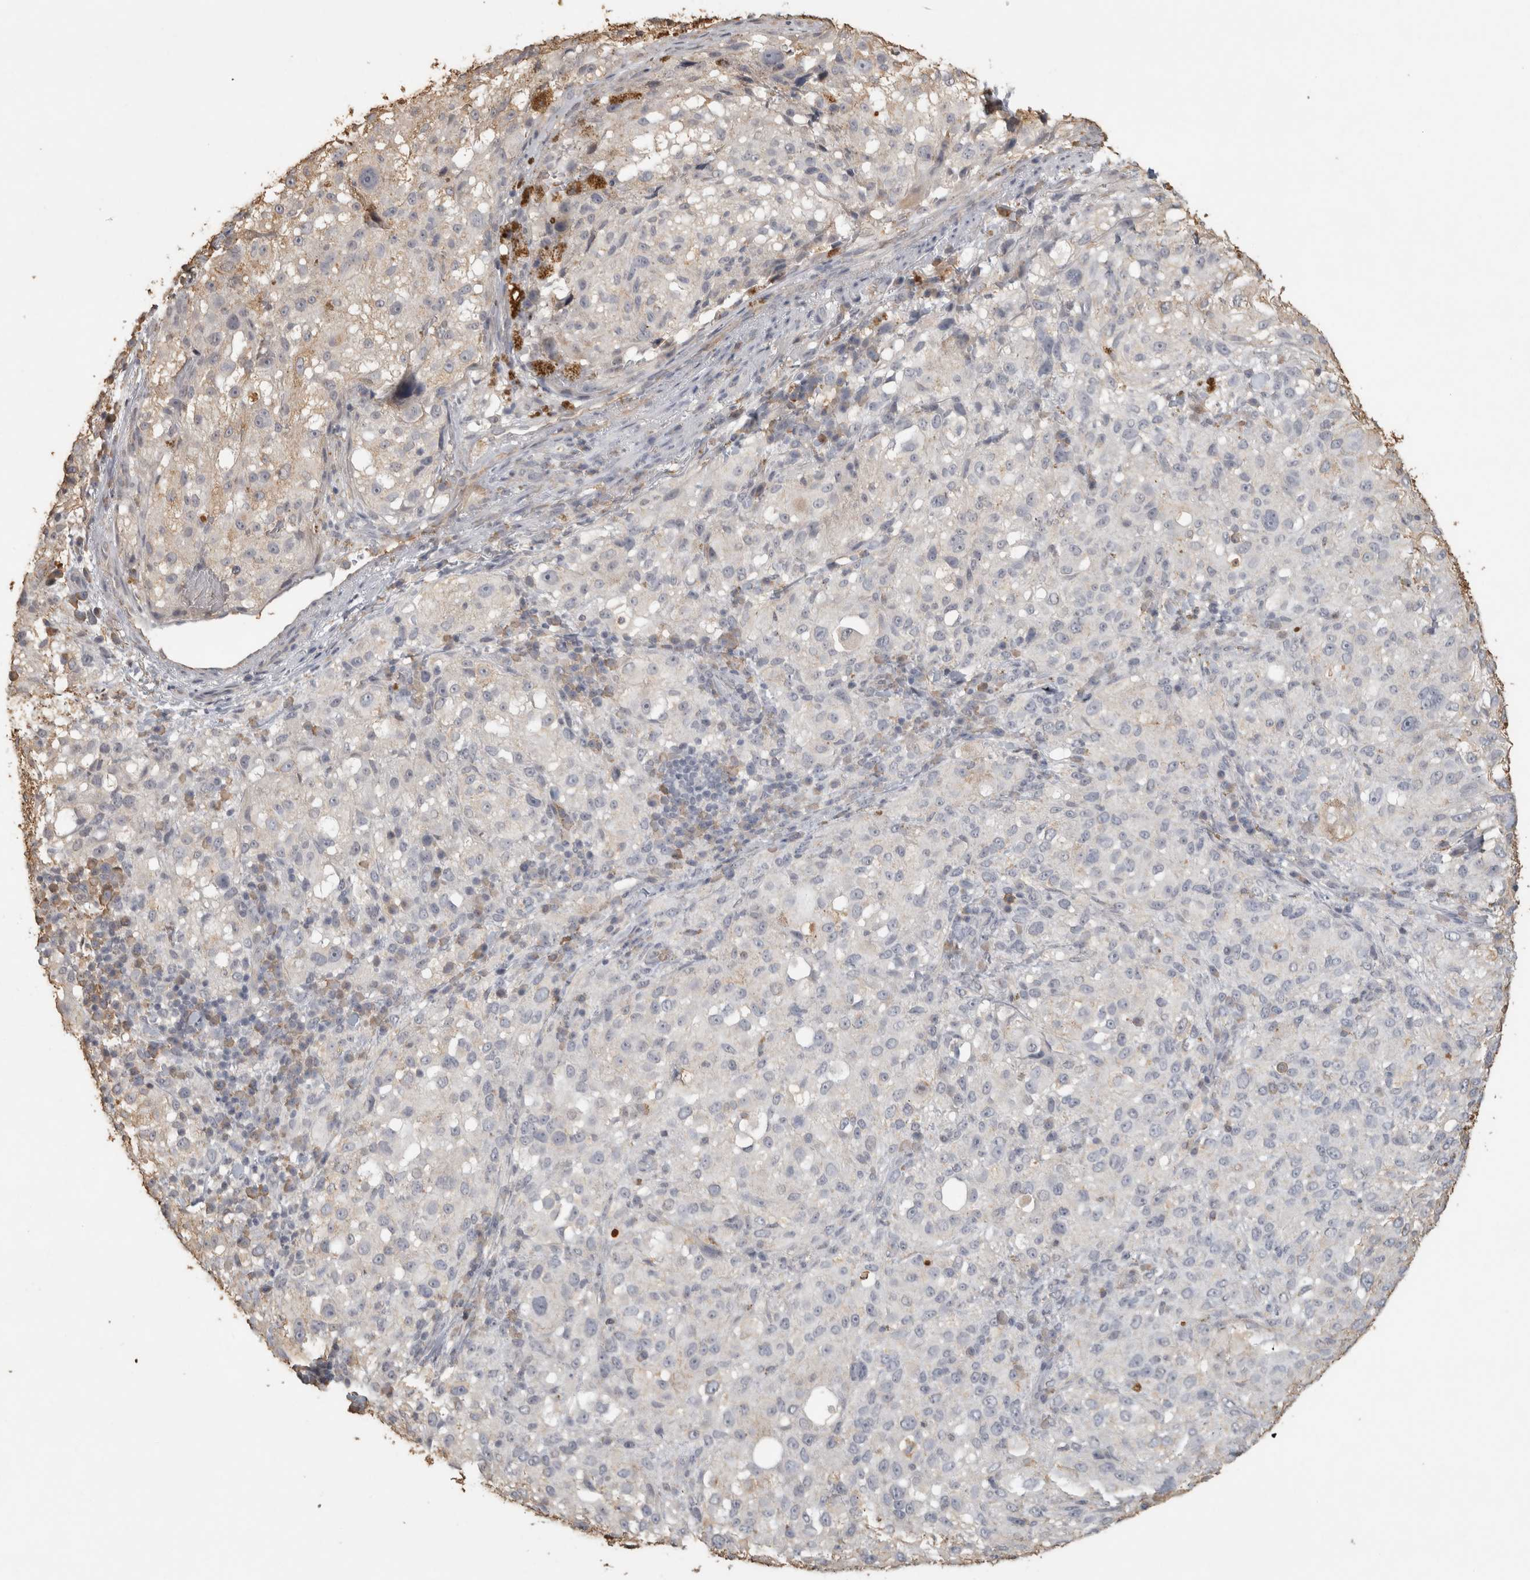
{"staining": {"intensity": "negative", "quantity": "none", "location": "none"}, "tissue": "melanoma", "cell_type": "Tumor cells", "image_type": "cancer", "snomed": [{"axis": "morphology", "description": "Necrosis, NOS"}, {"axis": "morphology", "description": "Malignant melanoma, NOS"}, {"axis": "topography", "description": "Skin"}], "caption": "An IHC histopathology image of malignant melanoma is shown. There is no staining in tumor cells of malignant melanoma.", "gene": "REPS2", "patient": {"sex": "female", "age": 87}}